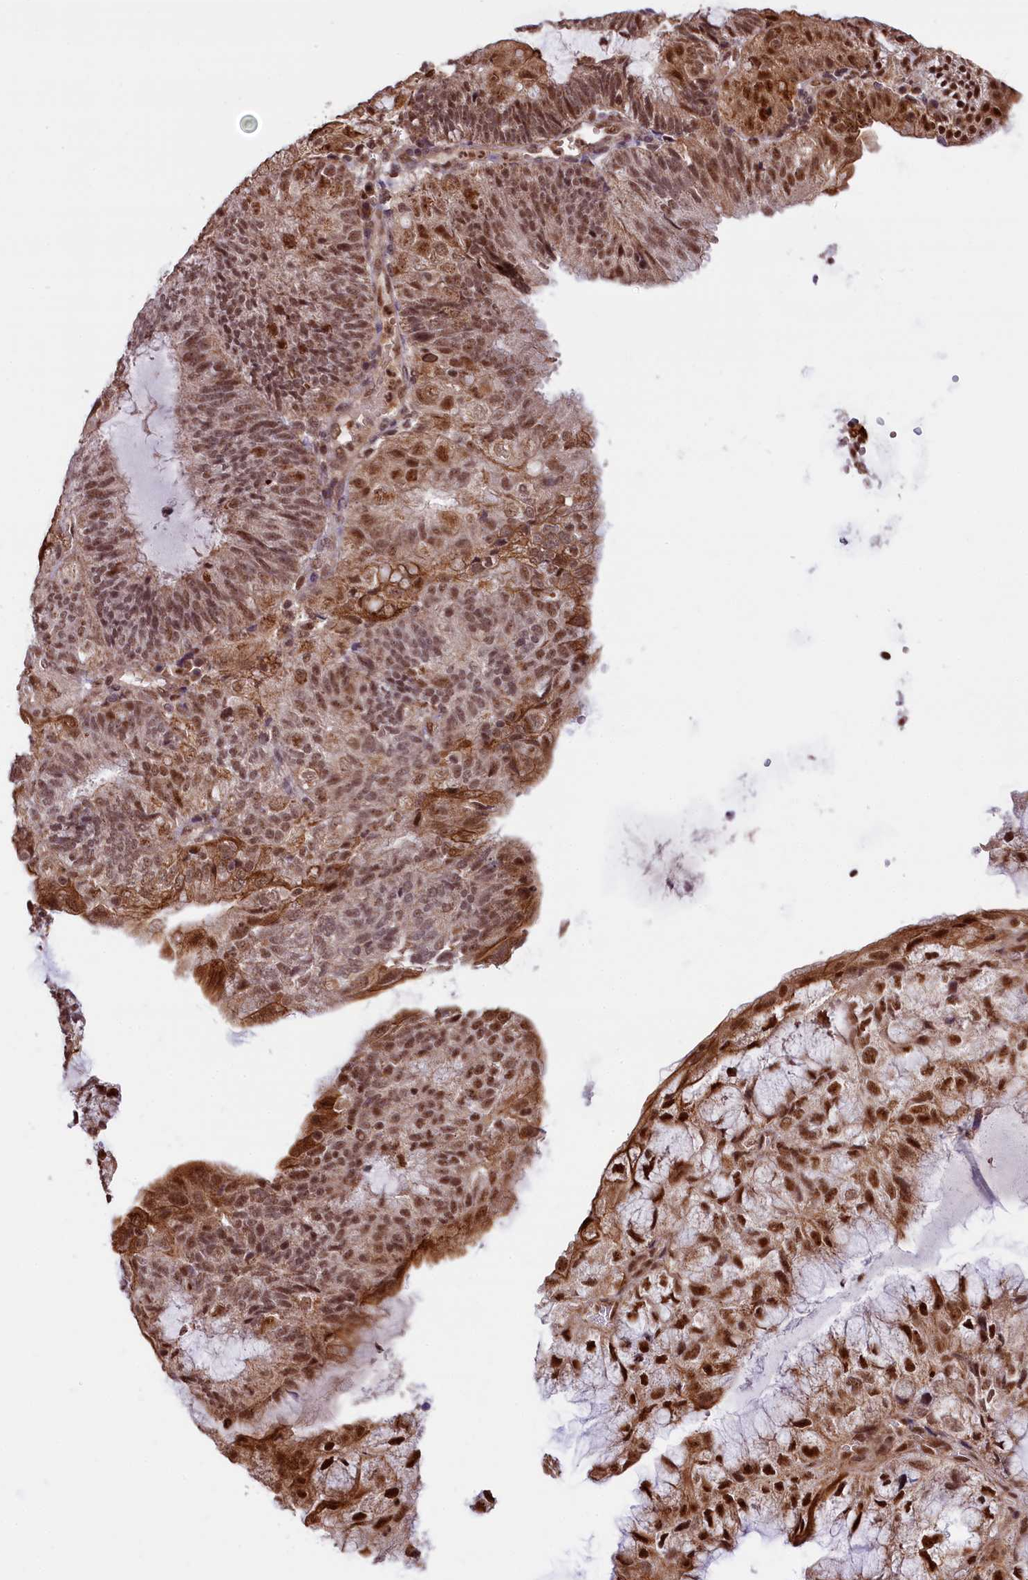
{"staining": {"intensity": "moderate", "quantity": ">75%", "location": "cytoplasmic/membranous,nuclear"}, "tissue": "endometrial cancer", "cell_type": "Tumor cells", "image_type": "cancer", "snomed": [{"axis": "morphology", "description": "Adenocarcinoma, NOS"}, {"axis": "topography", "description": "Endometrium"}], "caption": "Moderate cytoplasmic/membranous and nuclear staining for a protein is appreciated in approximately >75% of tumor cells of adenocarcinoma (endometrial) using immunohistochemistry (IHC).", "gene": "CARD8", "patient": {"sex": "female", "age": 81}}